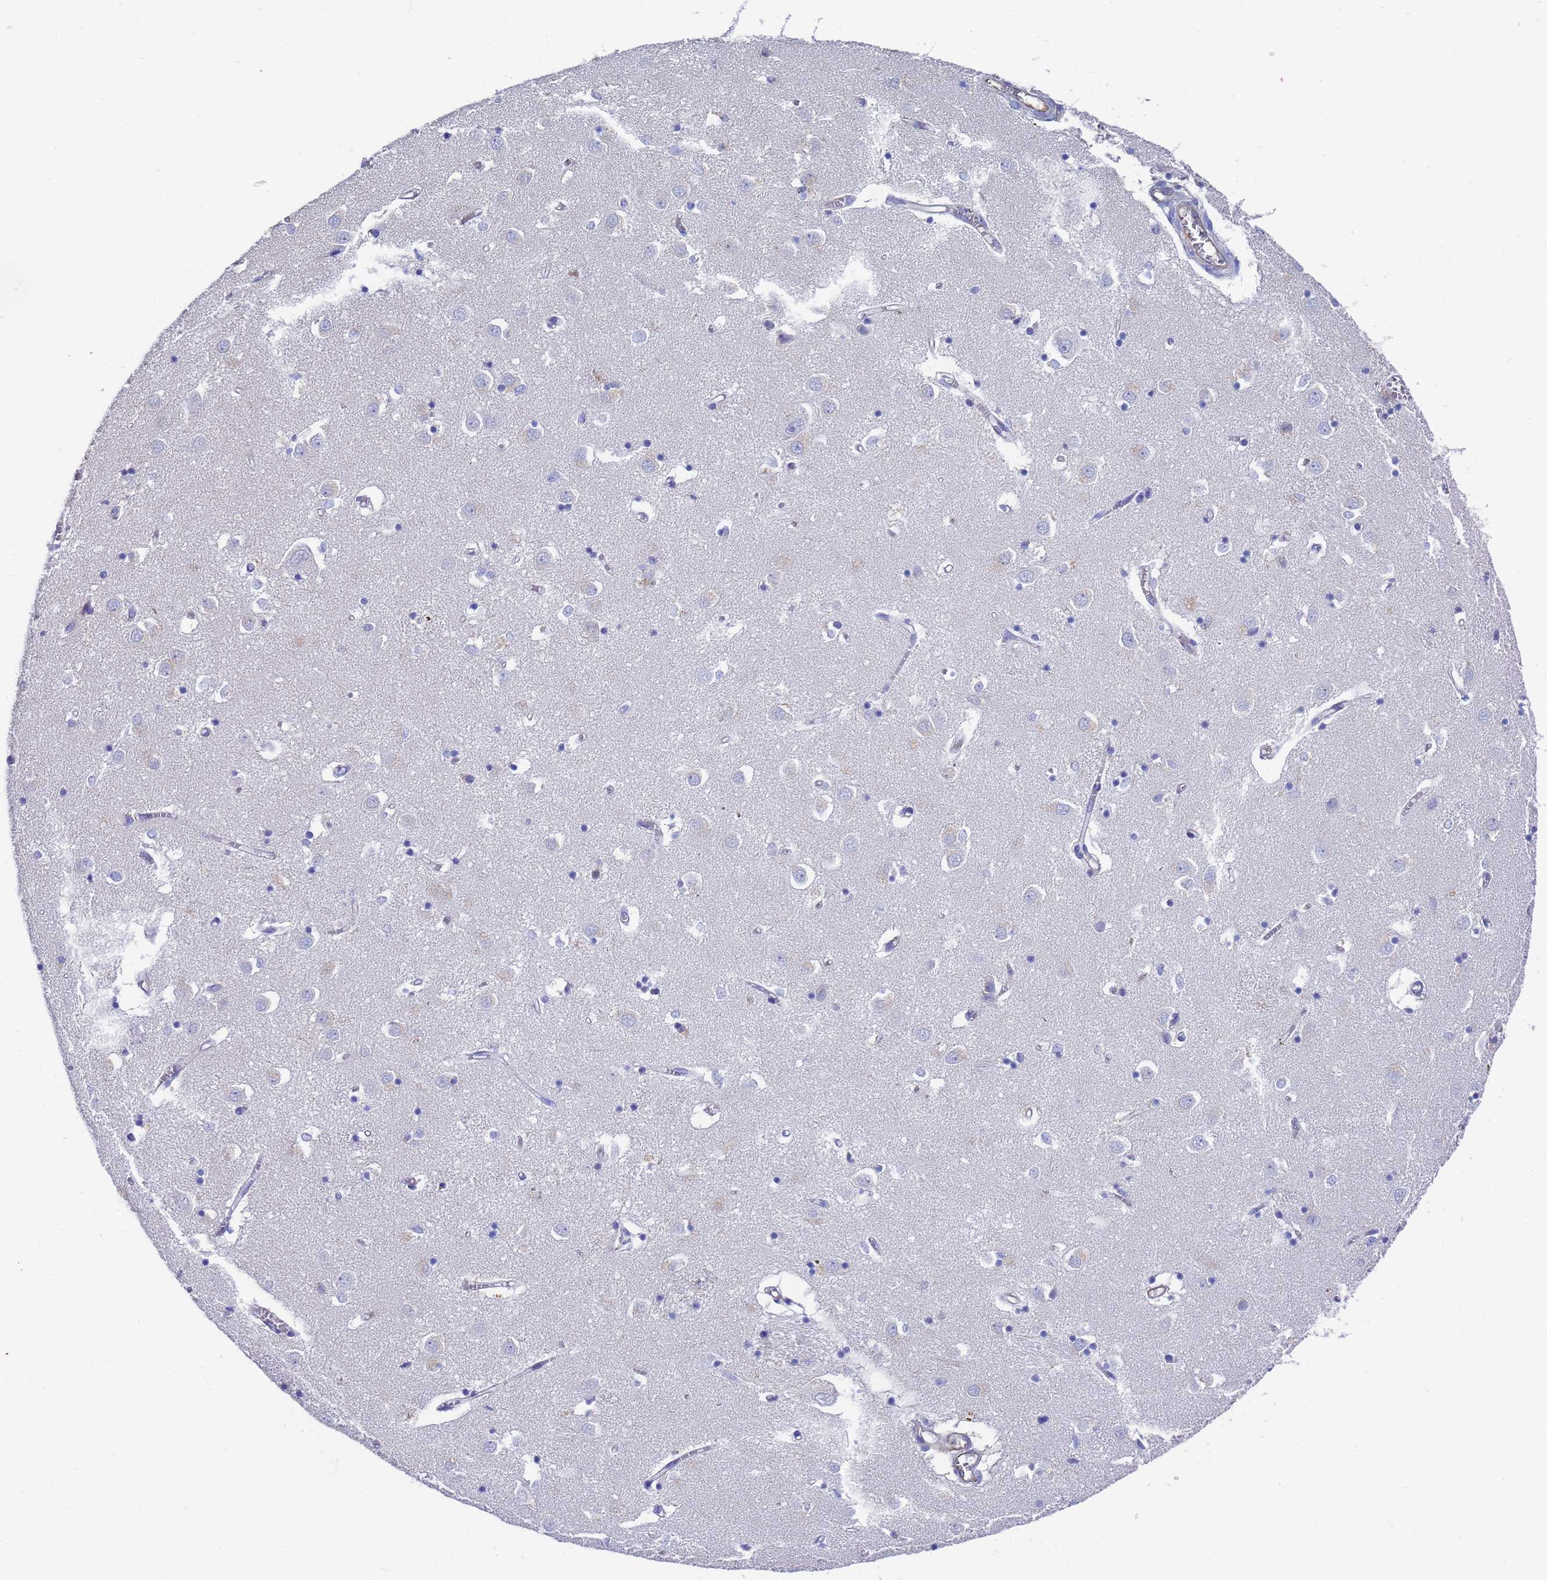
{"staining": {"intensity": "negative", "quantity": "none", "location": "none"}, "tissue": "caudate", "cell_type": "Glial cells", "image_type": "normal", "snomed": [{"axis": "morphology", "description": "Normal tissue, NOS"}, {"axis": "topography", "description": "Lateral ventricle wall"}], "caption": "An image of caudate stained for a protein reveals no brown staining in glial cells.", "gene": "GCHFR", "patient": {"sex": "male", "age": 70}}